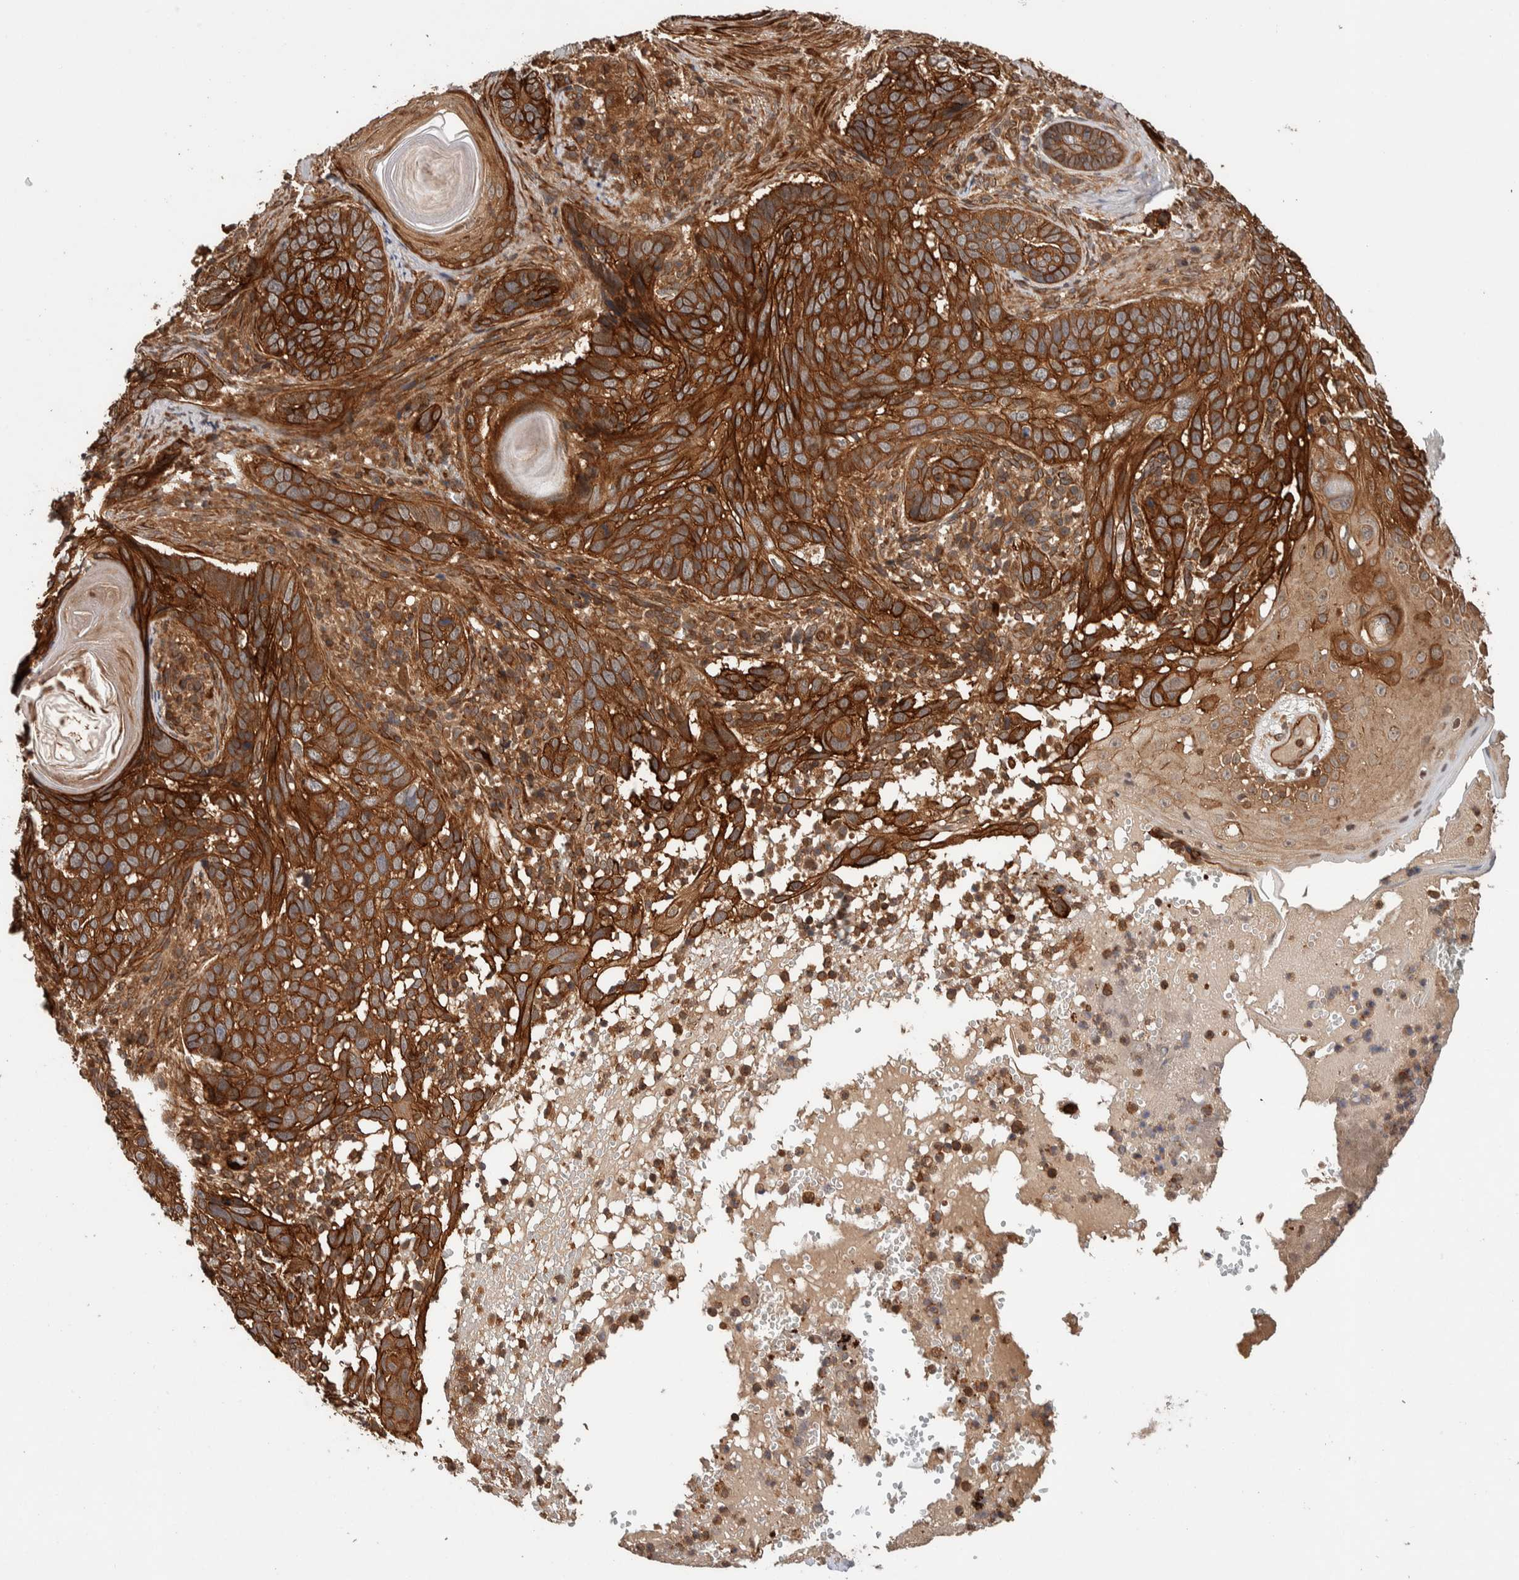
{"staining": {"intensity": "strong", "quantity": ">75%", "location": "cytoplasmic/membranous"}, "tissue": "skin cancer", "cell_type": "Tumor cells", "image_type": "cancer", "snomed": [{"axis": "morphology", "description": "Basal cell carcinoma"}, {"axis": "topography", "description": "Skin"}], "caption": "Skin cancer (basal cell carcinoma) was stained to show a protein in brown. There is high levels of strong cytoplasmic/membranous positivity in about >75% of tumor cells. (Brightfield microscopy of DAB IHC at high magnification).", "gene": "SYNRG", "patient": {"sex": "female", "age": 89}}